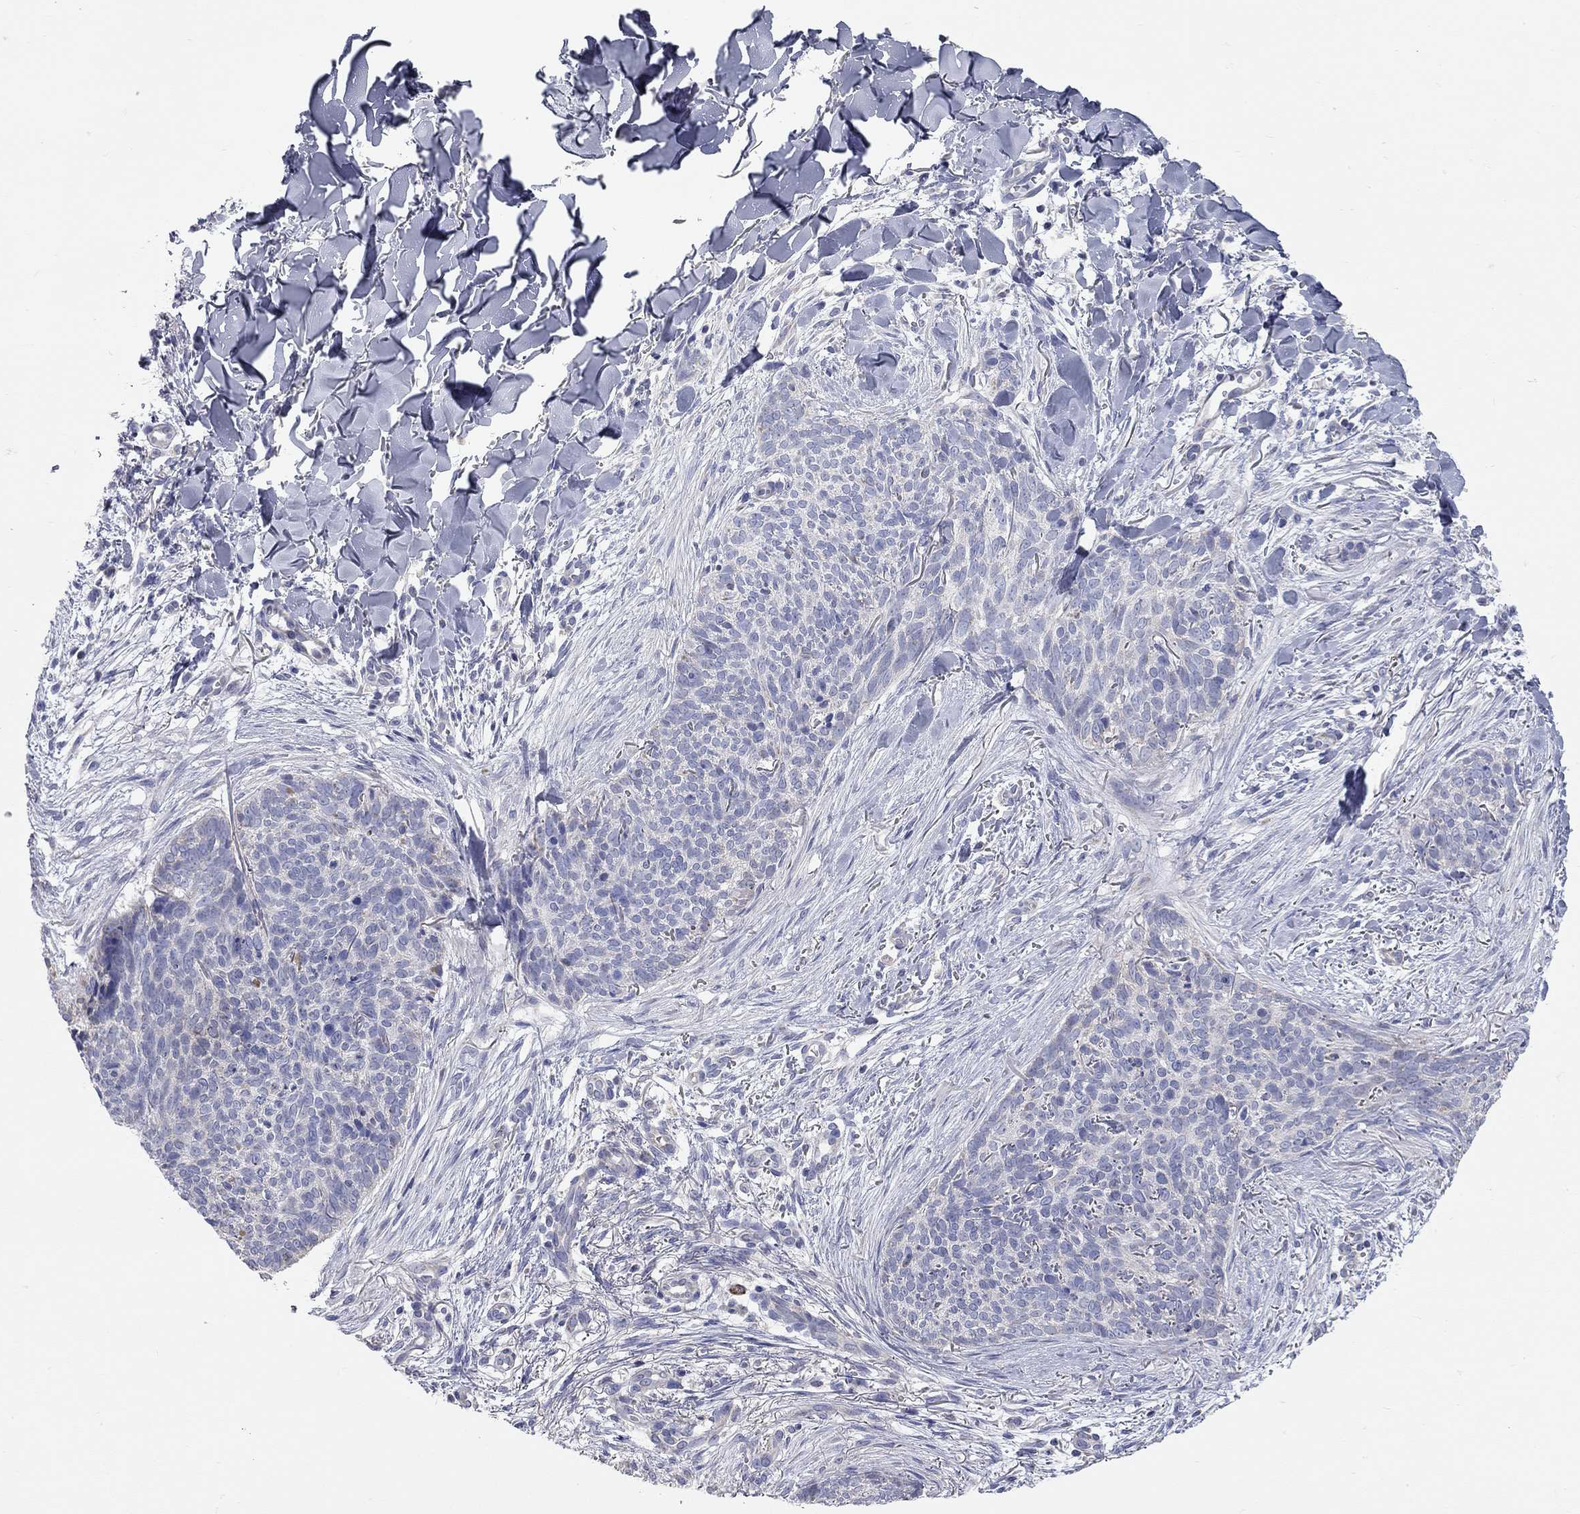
{"staining": {"intensity": "negative", "quantity": "none", "location": "none"}, "tissue": "skin cancer", "cell_type": "Tumor cells", "image_type": "cancer", "snomed": [{"axis": "morphology", "description": "Basal cell carcinoma"}, {"axis": "topography", "description": "Skin"}], "caption": "IHC micrograph of skin basal cell carcinoma stained for a protein (brown), which demonstrates no staining in tumor cells.", "gene": "CFAP161", "patient": {"sex": "male", "age": 64}}